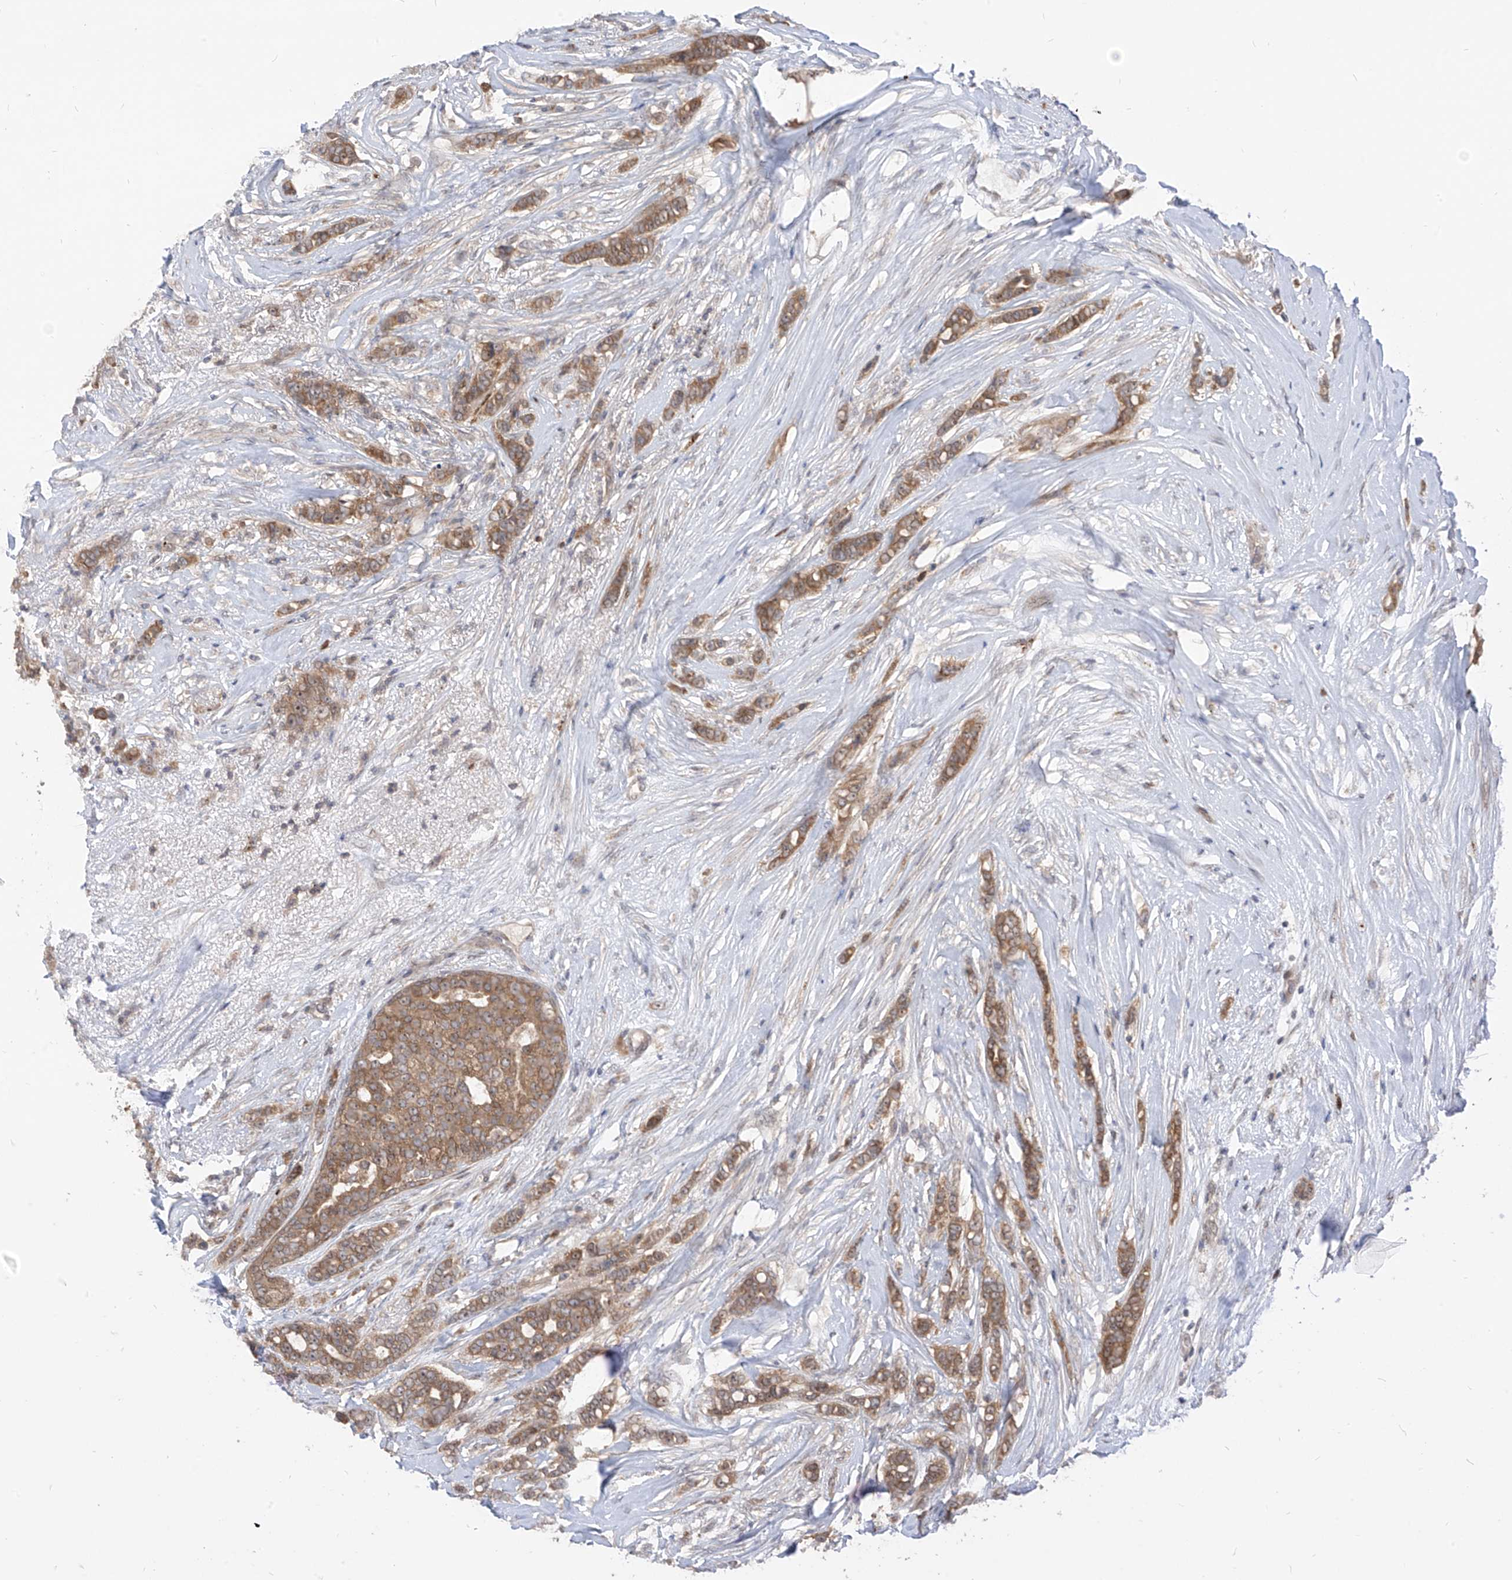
{"staining": {"intensity": "moderate", "quantity": ">75%", "location": "cytoplasmic/membranous,nuclear"}, "tissue": "breast cancer", "cell_type": "Tumor cells", "image_type": "cancer", "snomed": [{"axis": "morphology", "description": "Lobular carcinoma"}, {"axis": "topography", "description": "Breast"}], "caption": "Immunohistochemical staining of human breast lobular carcinoma demonstrates medium levels of moderate cytoplasmic/membranous and nuclear protein expression in approximately >75% of tumor cells.", "gene": "CNKSR1", "patient": {"sex": "female", "age": 51}}